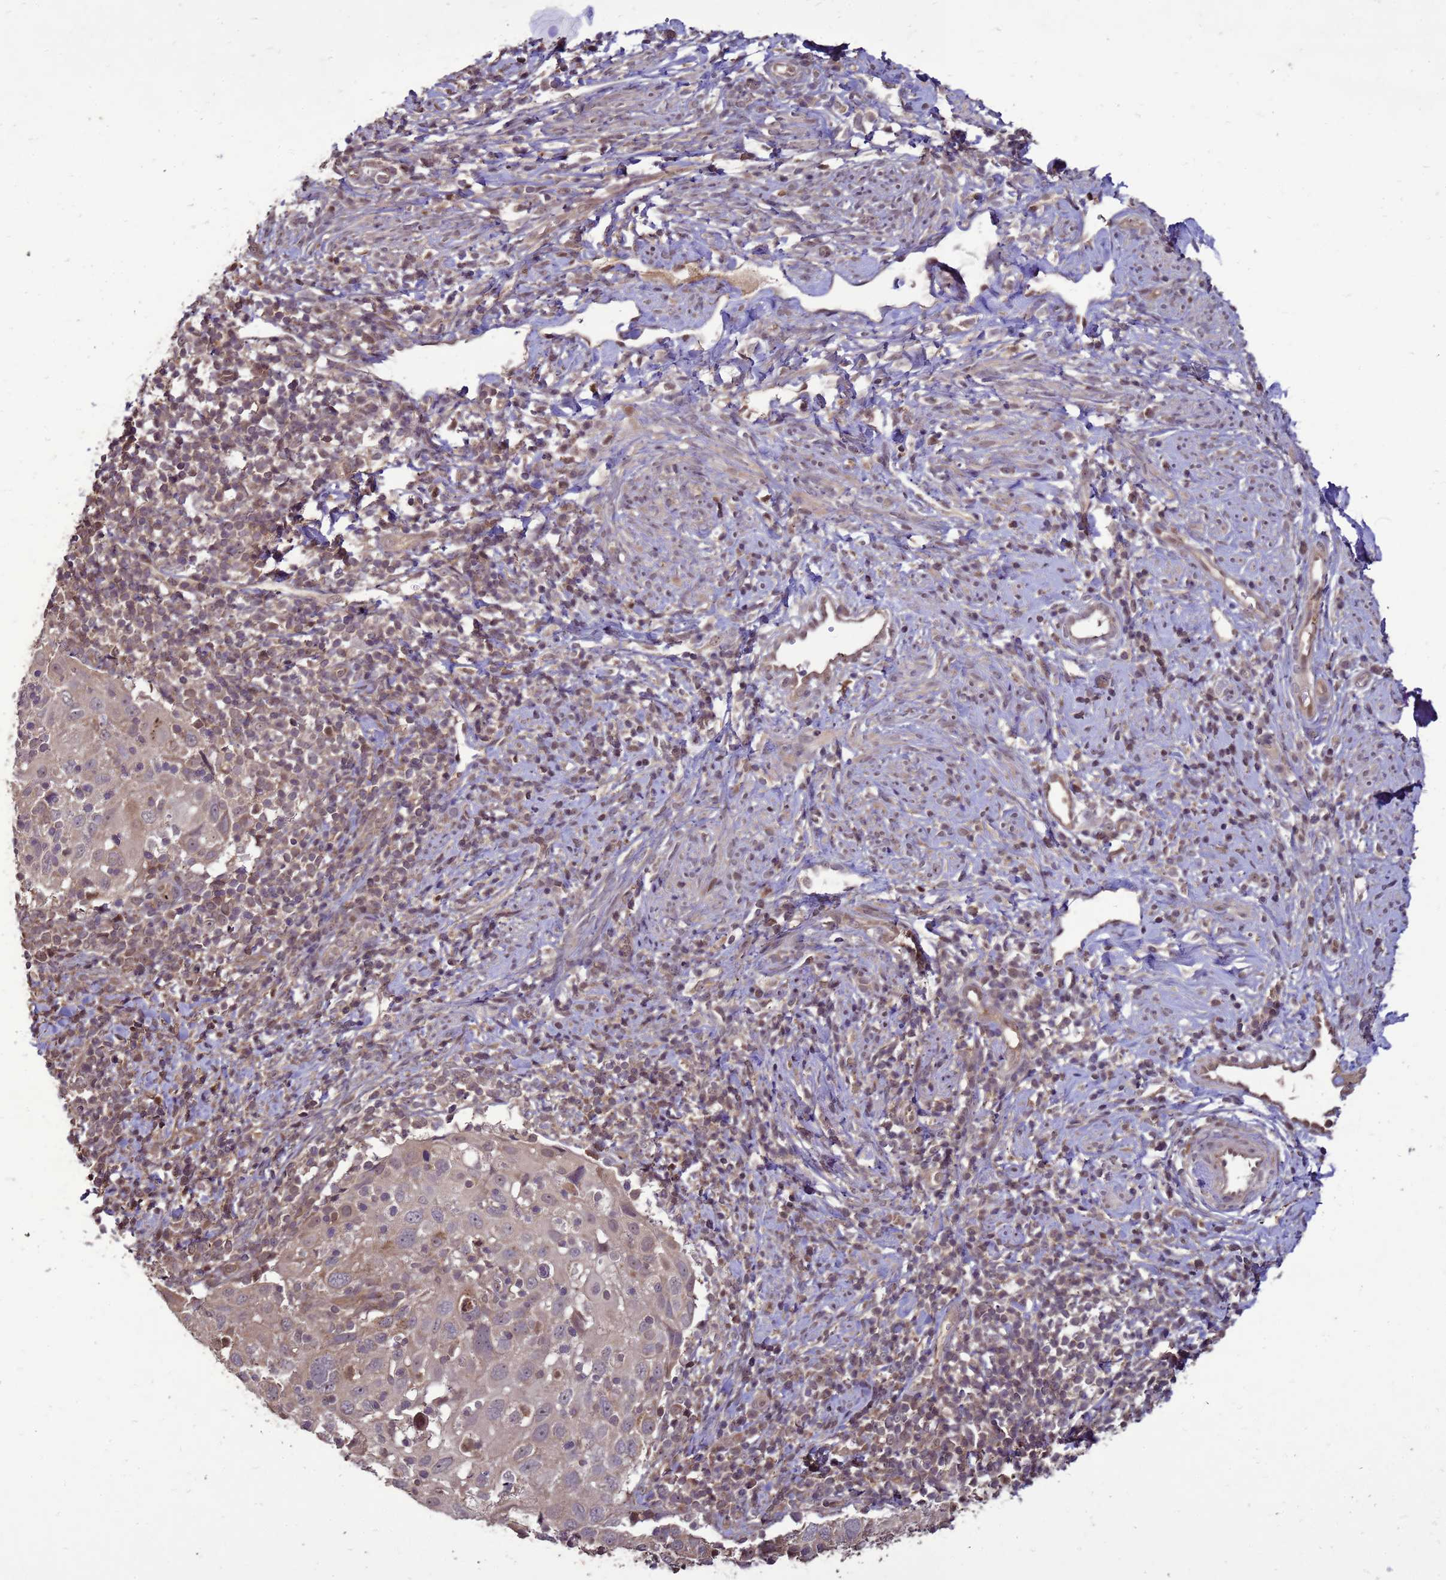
{"staining": {"intensity": "moderate", "quantity": "<25%", "location": "cytoplasmic/membranous"}, "tissue": "cervical cancer", "cell_type": "Tumor cells", "image_type": "cancer", "snomed": [{"axis": "morphology", "description": "Squamous cell carcinoma, NOS"}, {"axis": "topography", "description": "Cervix"}], "caption": "Human cervical cancer (squamous cell carcinoma) stained for a protein (brown) shows moderate cytoplasmic/membranous positive expression in approximately <25% of tumor cells.", "gene": "CRBN", "patient": {"sex": "female", "age": 70}}